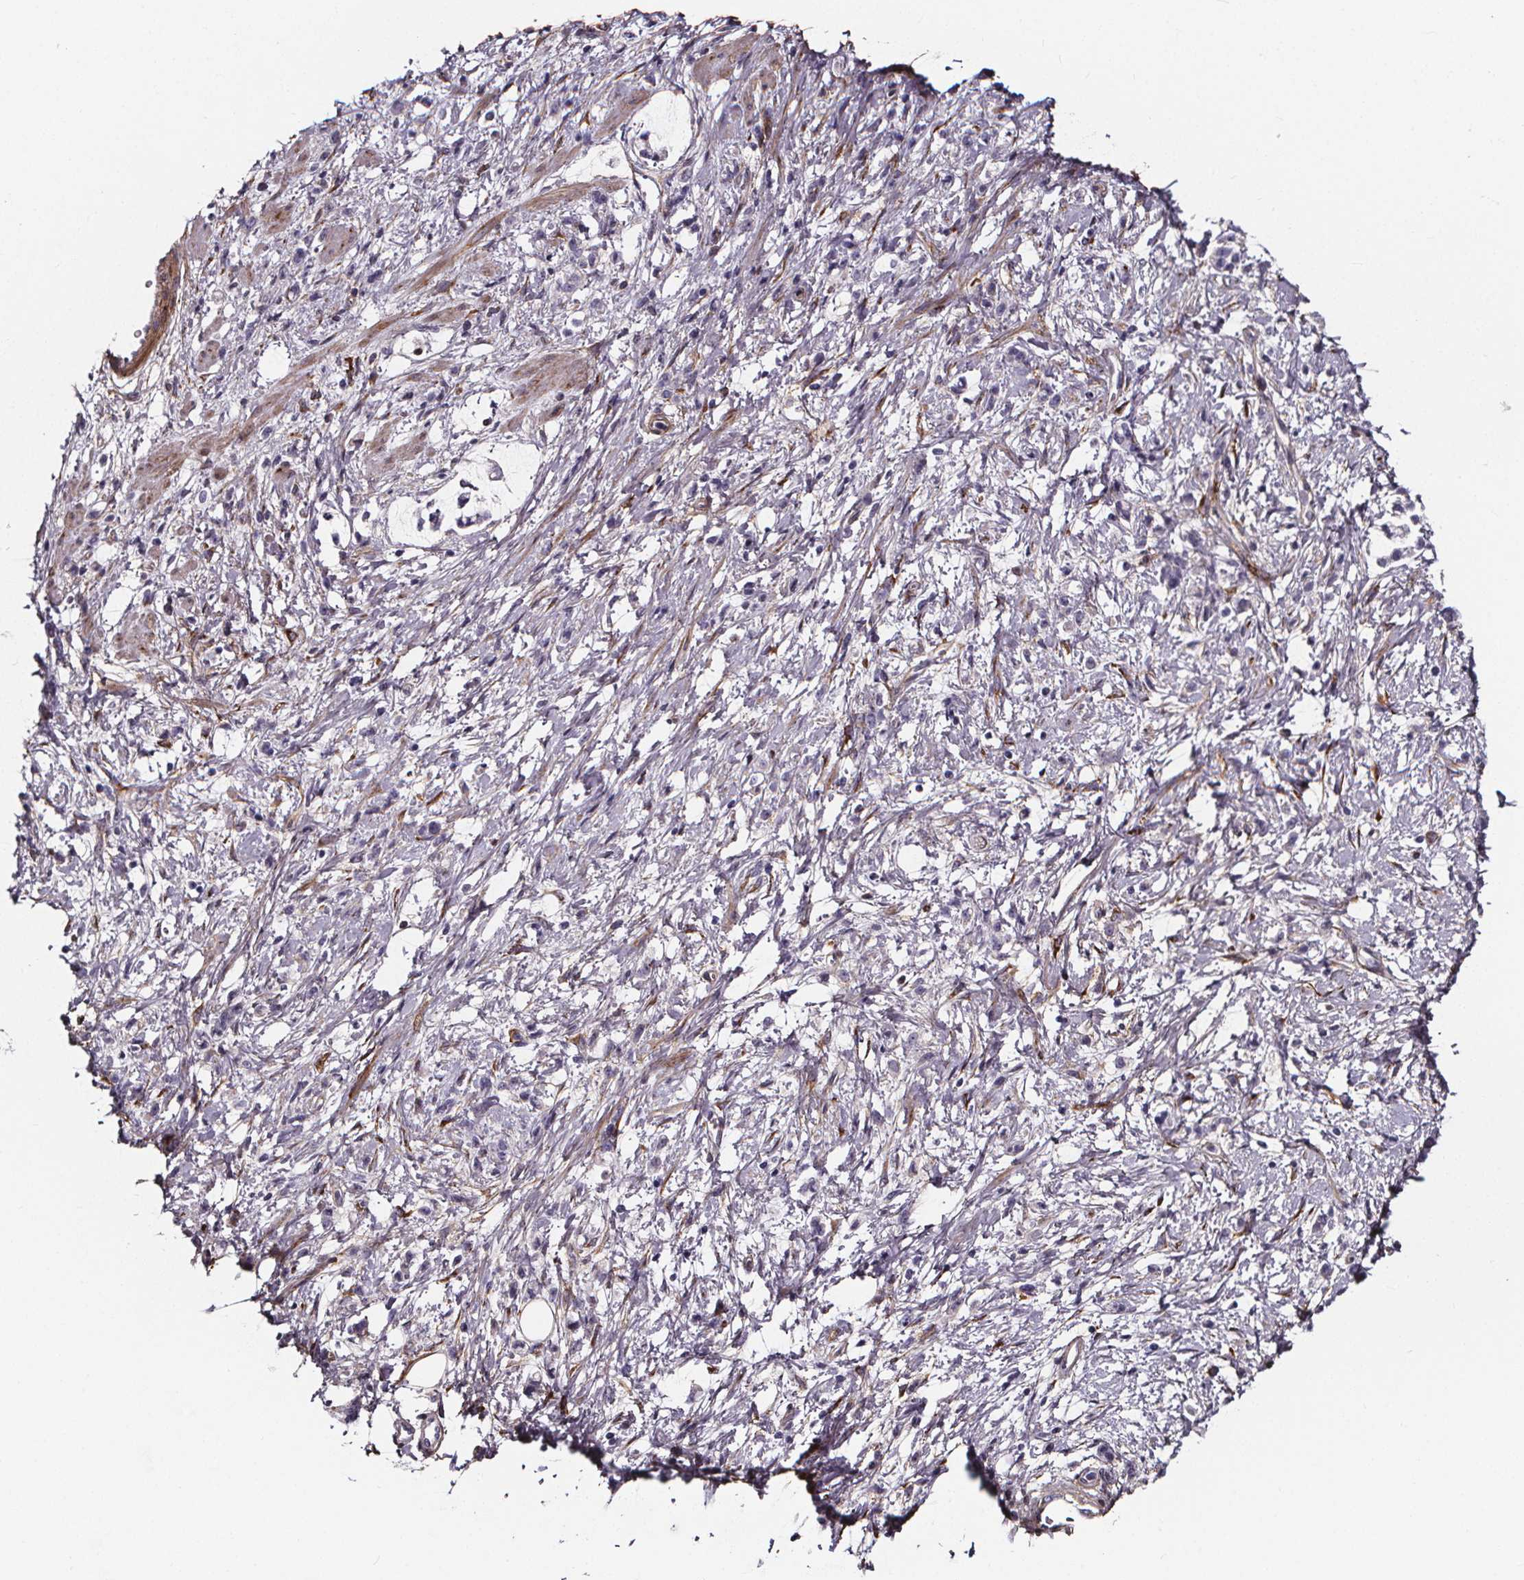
{"staining": {"intensity": "negative", "quantity": "none", "location": "none"}, "tissue": "stomach cancer", "cell_type": "Tumor cells", "image_type": "cancer", "snomed": [{"axis": "morphology", "description": "Adenocarcinoma, NOS"}, {"axis": "topography", "description": "Stomach"}], "caption": "An immunohistochemistry histopathology image of stomach cancer is shown. There is no staining in tumor cells of stomach cancer.", "gene": "AEBP1", "patient": {"sex": "female", "age": 60}}